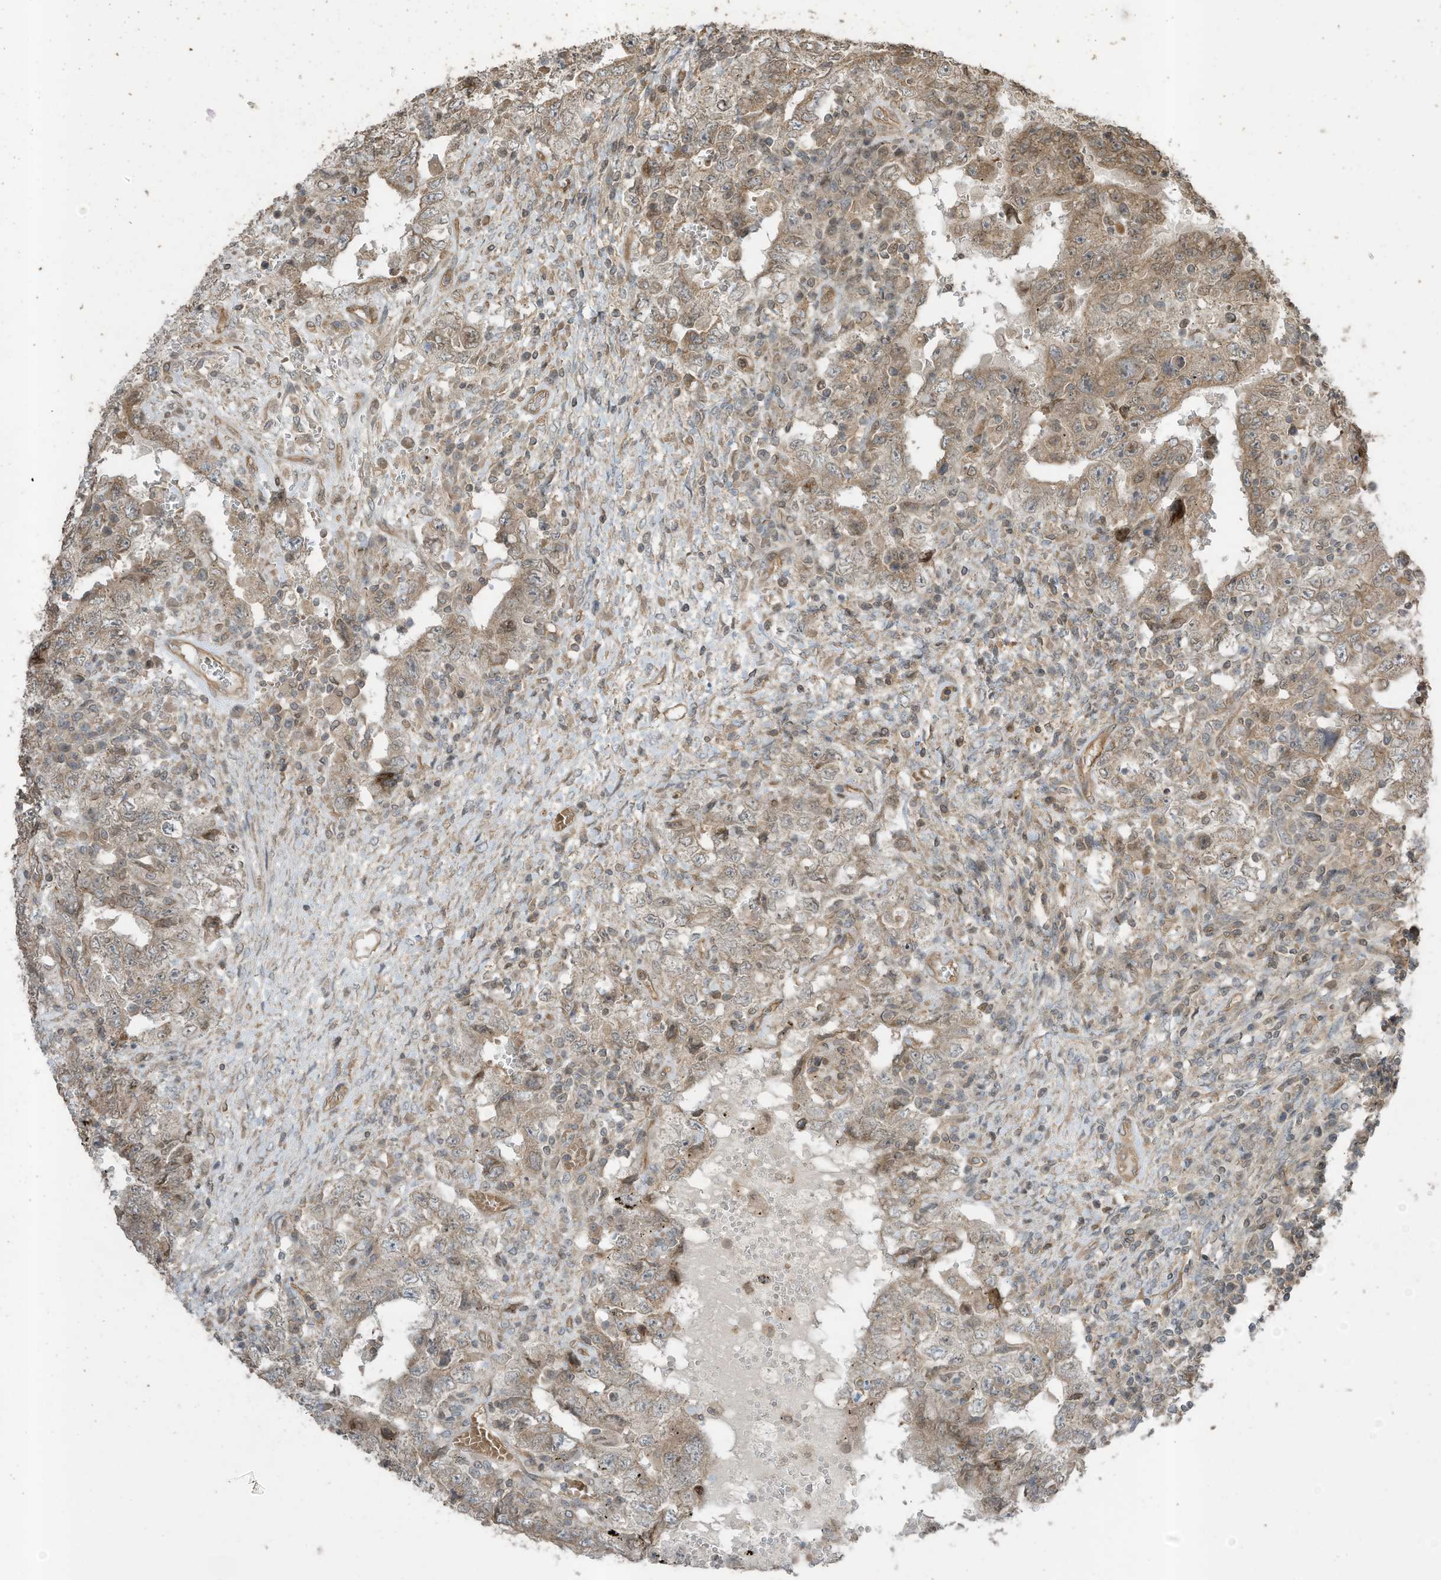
{"staining": {"intensity": "moderate", "quantity": ">75%", "location": "cytoplasmic/membranous"}, "tissue": "testis cancer", "cell_type": "Tumor cells", "image_type": "cancer", "snomed": [{"axis": "morphology", "description": "Carcinoma, Embryonal, NOS"}, {"axis": "topography", "description": "Testis"}], "caption": "An image of embryonal carcinoma (testis) stained for a protein exhibits moderate cytoplasmic/membranous brown staining in tumor cells.", "gene": "ZNF653", "patient": {"sex": "male", "age": 26}}